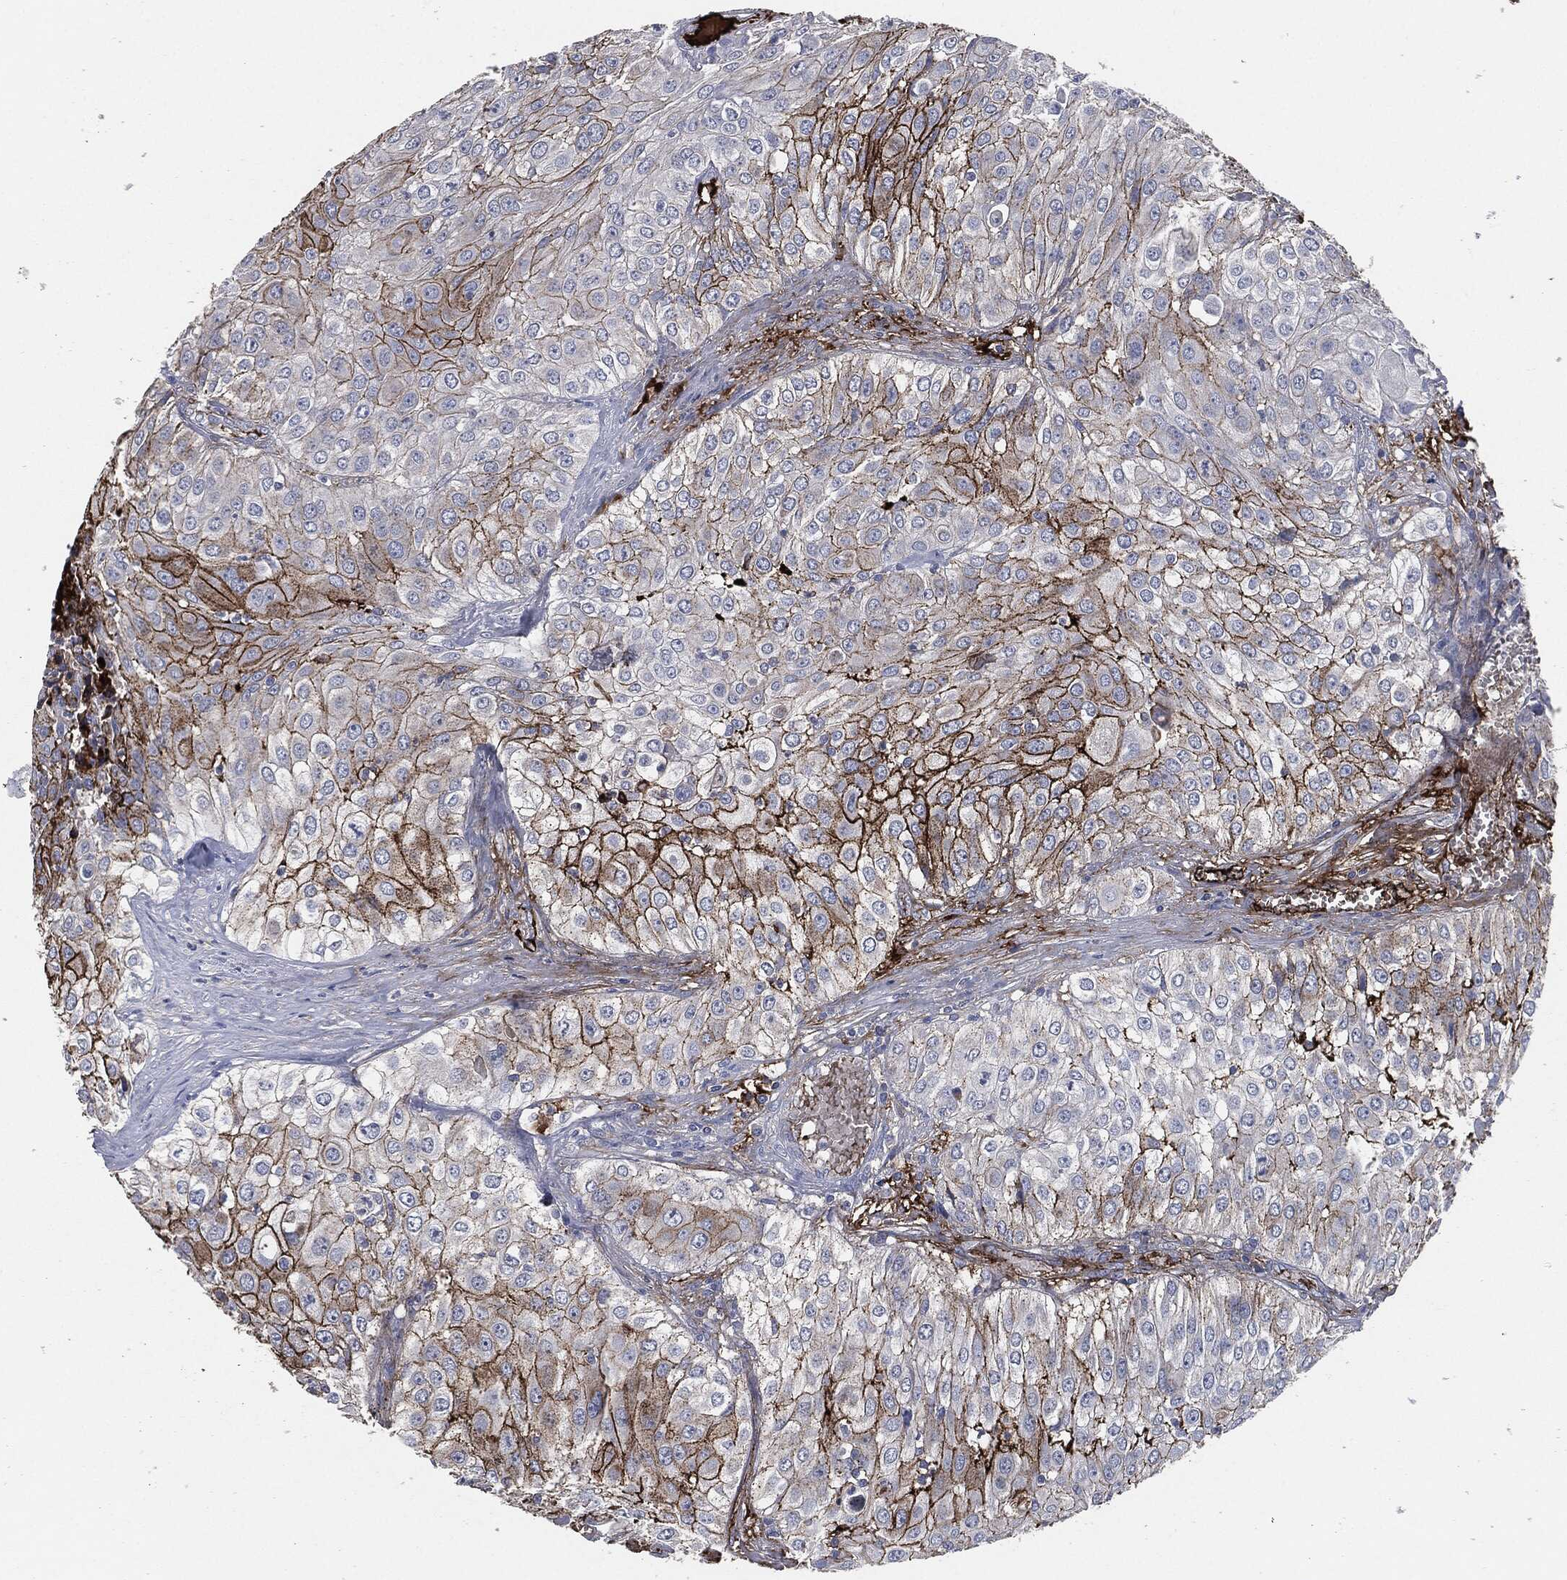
{"staining": {"intensity": "strong", "quantity": "25%-75%", "location": "cytoplasmic/membranous"}, "tissue": "urothelial cancer", "cell_type": "Tumor cells", "image_type": "cancer", "snomed": [{"axis": "morphology", "description": "Urothelial carcinoma, High grade"}, {"axis": "topography", "description": "Urinary bladder"}], "caption": "Immunohistochemistry of human high-grade urothelial carcinoma reveals high levels of strong cytoplasmic/membranous positivity in approximately 25%-75% of tumor cells.", "gene": "APOB", "patient": {"sex": "female", "age": 79}}